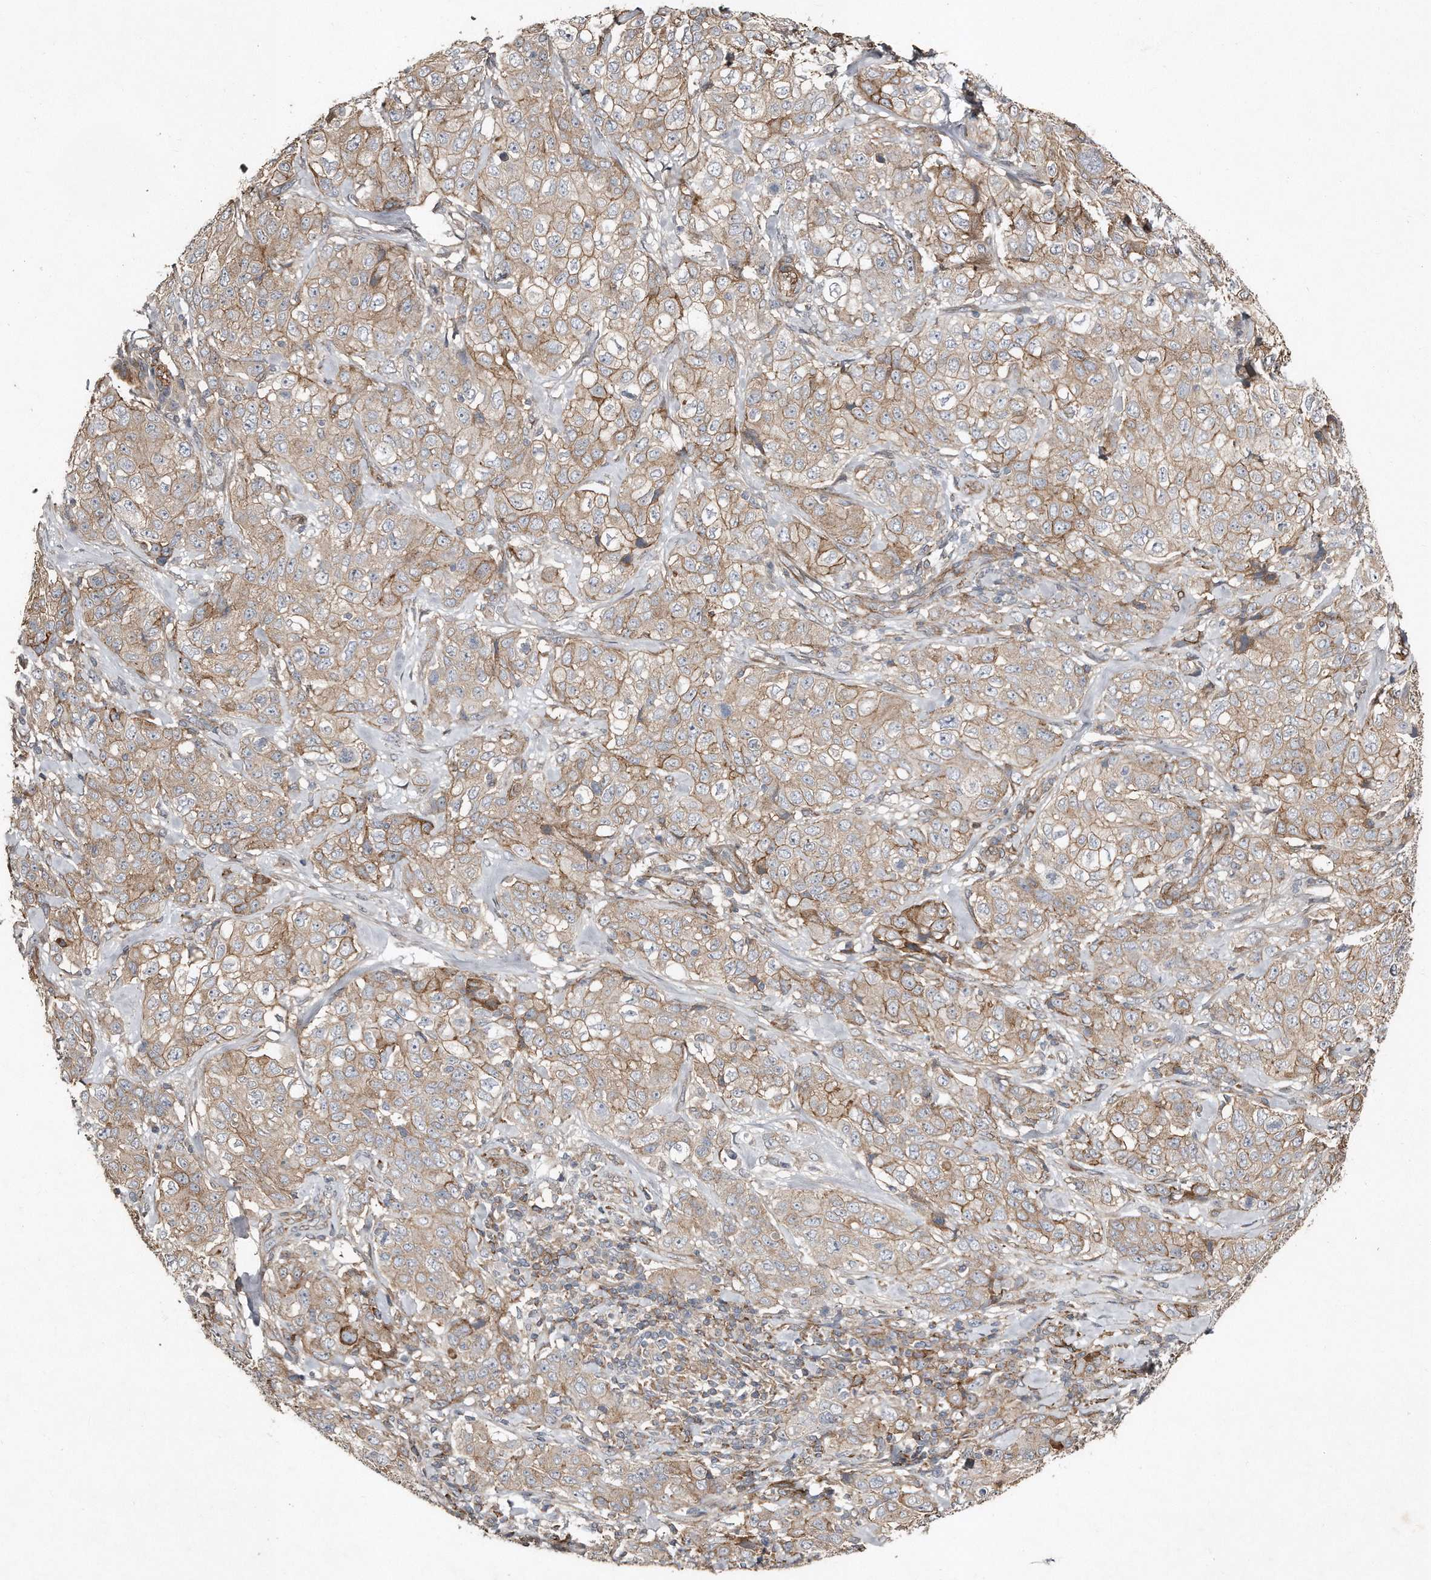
{"staining": {"intensity": "moderate", "quantity": ">75%", "location": "cytoplasmic/membranous"}, "tissue": "stomach cancer", "cell_type": "Tumor cells", "image_type": "cancer", "snomed": [{"axis": "morphology", "description": "Adenocarcinoma, NOS"}, {"axis": "topography", "description": "Stomach"}], "caption": "Moderate cytoplasmic/membranous expression for a protein is appreciated in approximately >75% of tumor cells of stomach cancer using immunohistochemistry.", "gene": "SNAP47", "patient": {"sex": "male", "age": 48}}